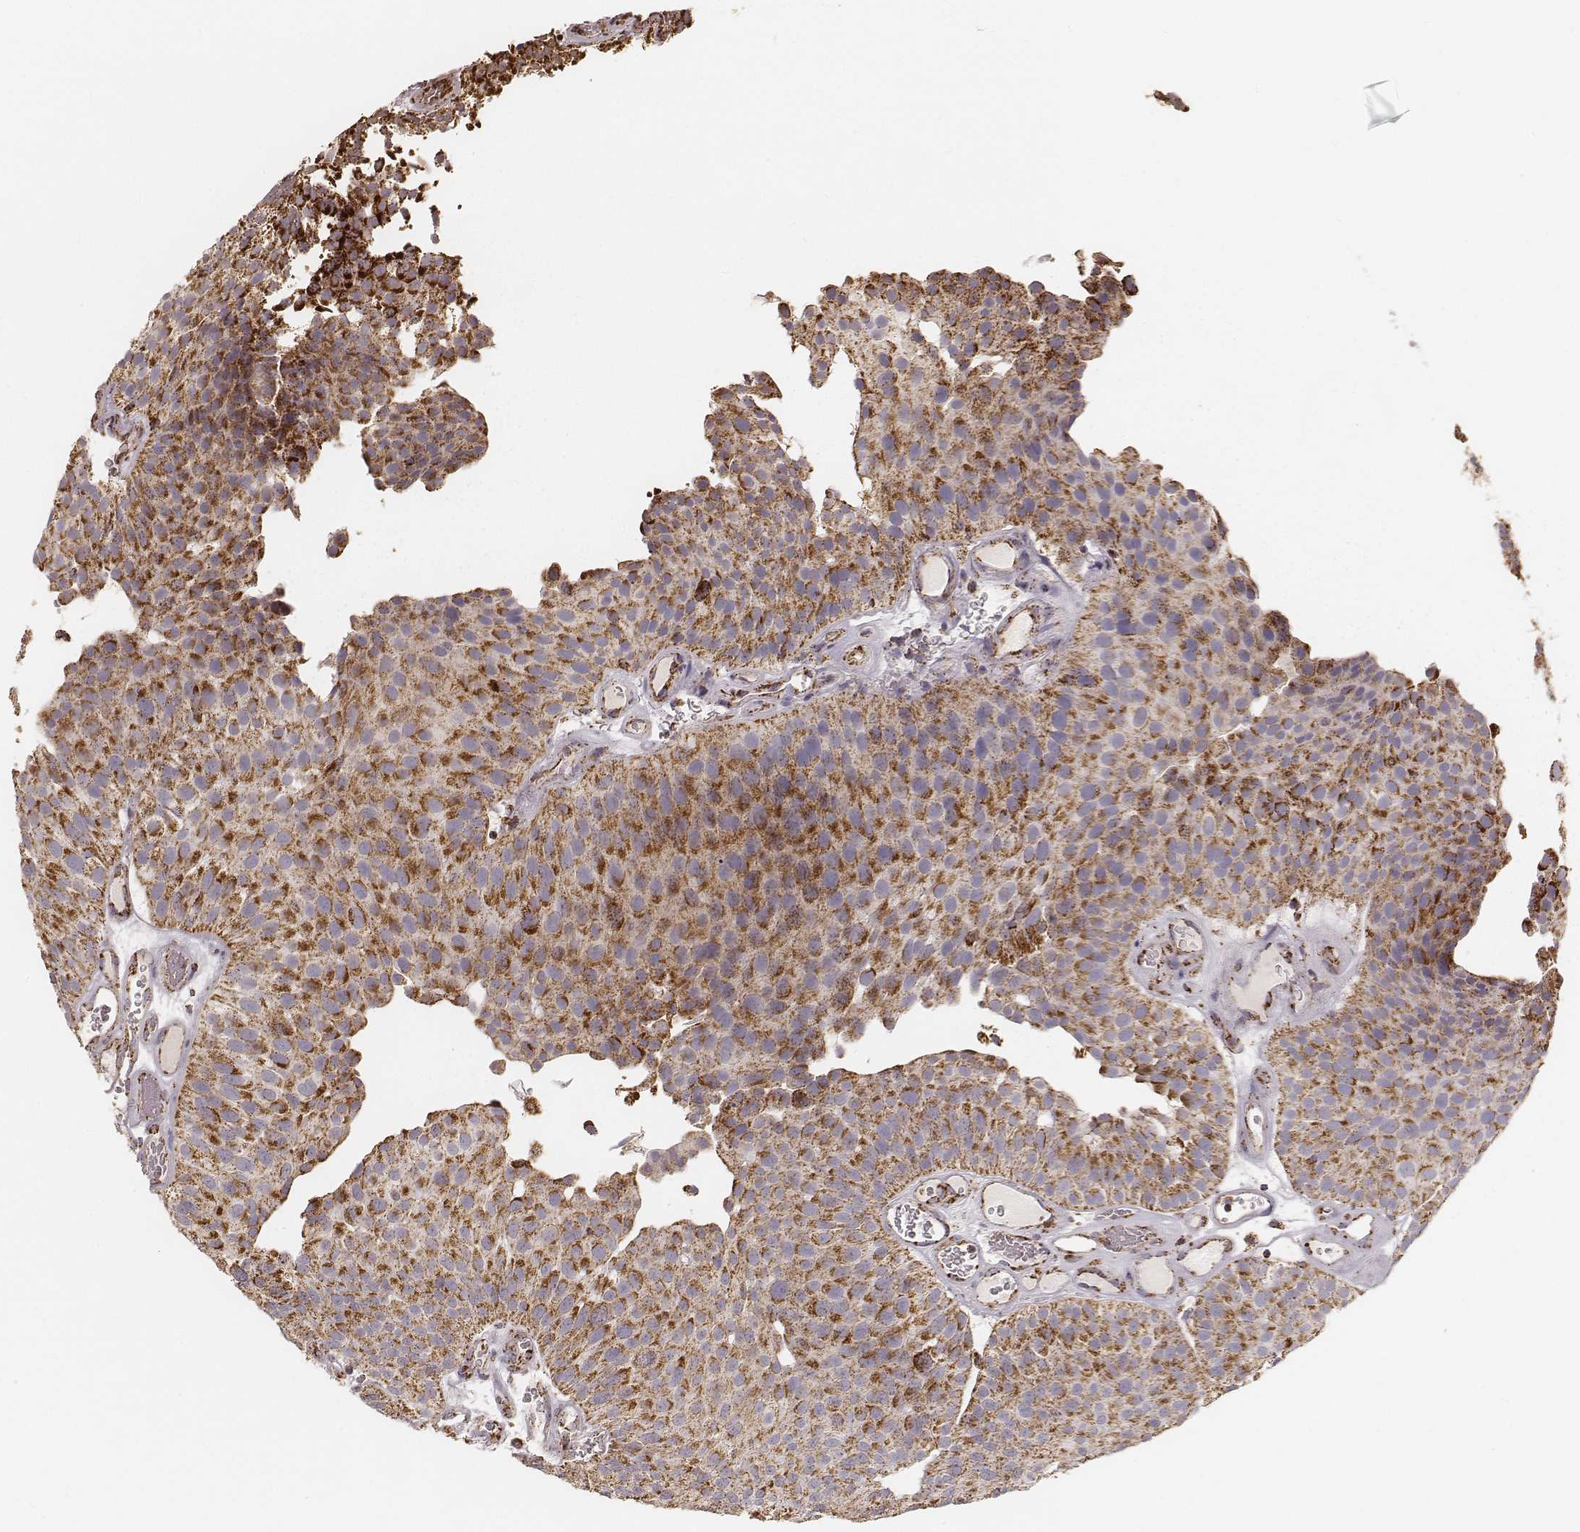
{"staining": {"intensity": "strong", "quantity": ">75%", "location": "cytoplasmic/membranous"}, "tissue": "urothelial cancer", "cell_type": "Tumor cells", "image_type": "cancer", "snomed": [{"axis": "morphology", "description": "Urothelial carcinoma, Low grade"}, {"axis": "topography", "description": "Urinary bladder"}], "caption": "Protein expression analysis of urothelial cancer demonstrates strong cytoplasmic/membranous expression in approximately >75% of tumor cells. (Brightfield microscopy of DAB IHC at high magnification).", "gene": "CS", "patient": {"sex": "female", "age": 87}}